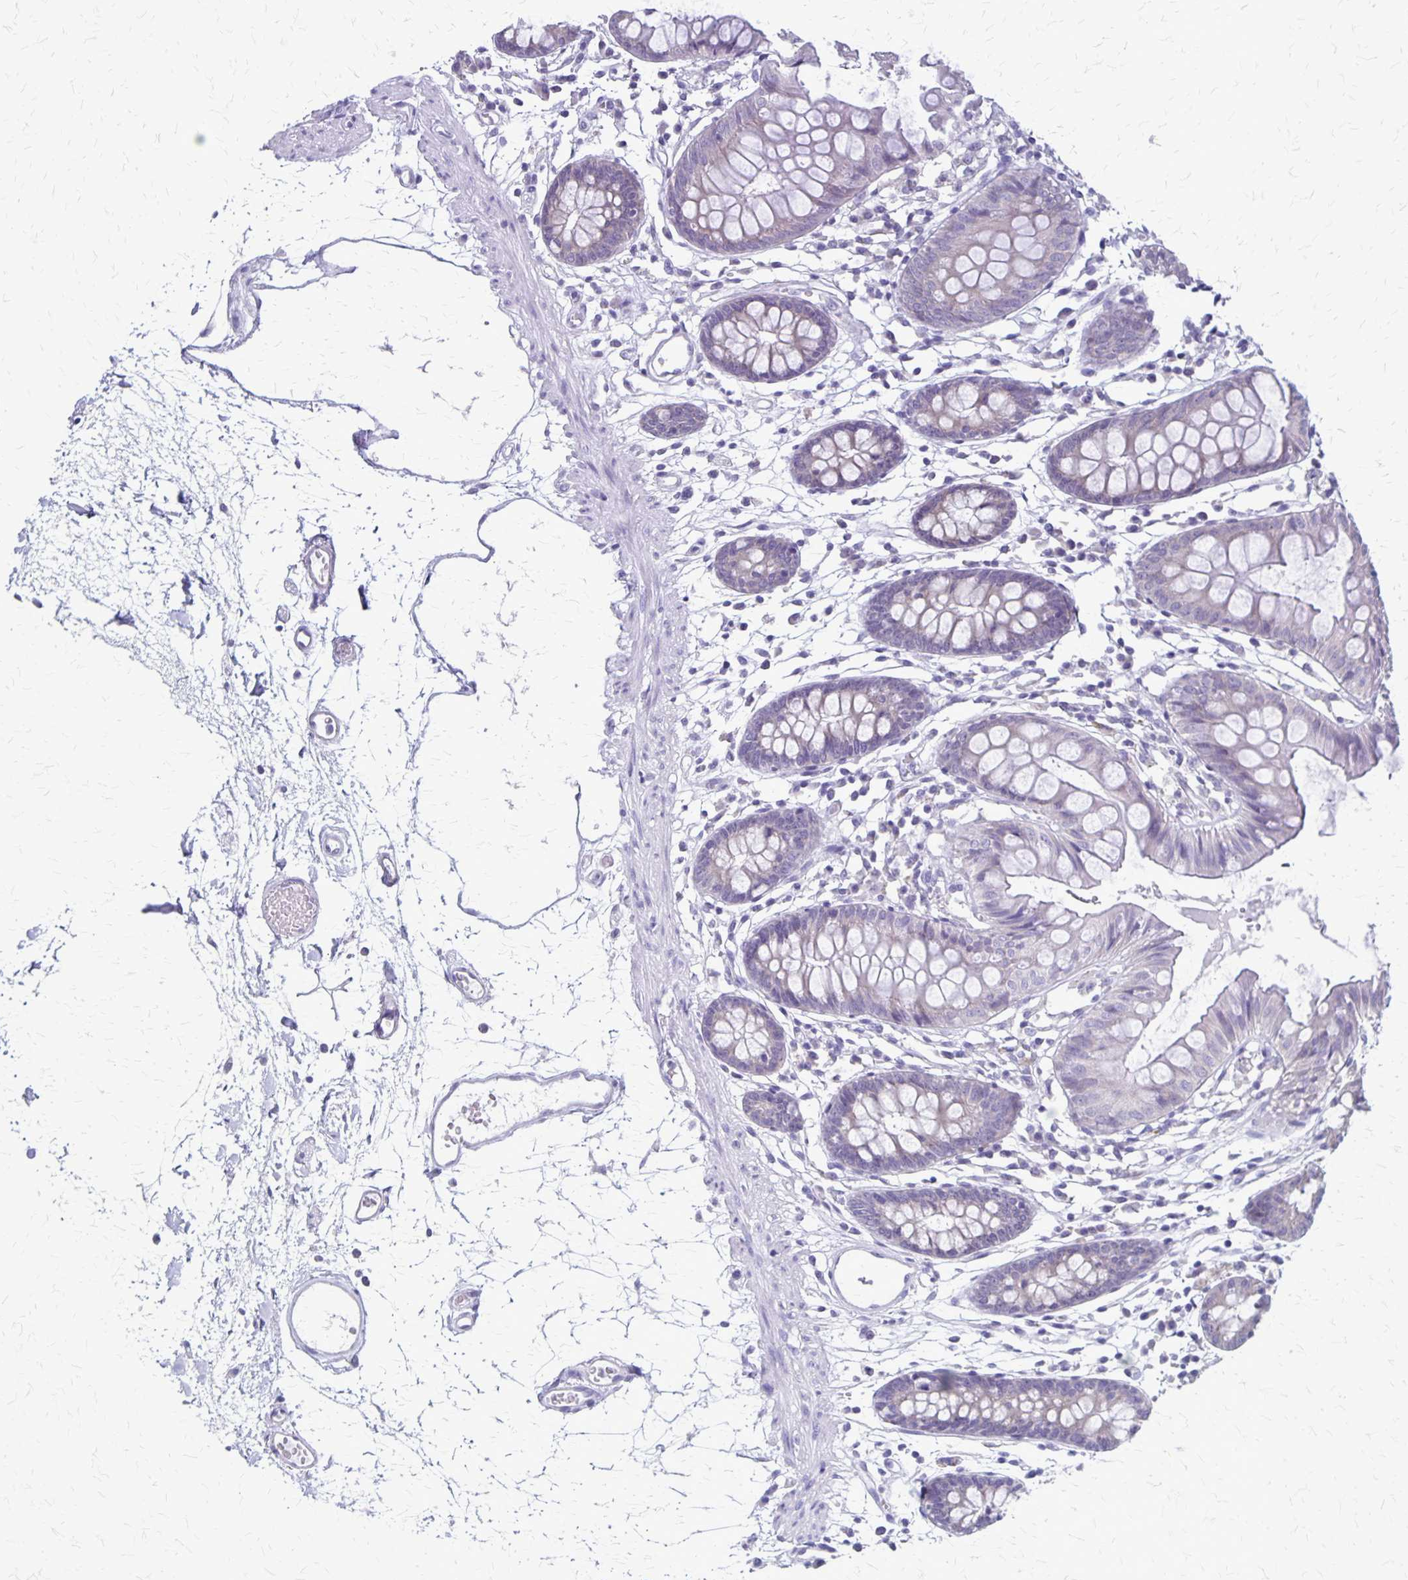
{"staining": {"intensity": "negative", "quantity": "none", "location": "none"}, "tissue": "colon", "cell_type": "Endothelial cells", "image_type": "normal", "snomed": [{"axis": "morphology", "description": "Normal tissue, NOS"}, {"axis": "topography", "description": "Colon"}], "caption": "Protein analysis of benign colon shows no significant staining in endothelial cells. The staining is performed using DAB brown chromogen with nuclei counter-stained in using hematoxylin.", "gene": "PLXNB3", "patient": {"sex": "female", "age": 84}}